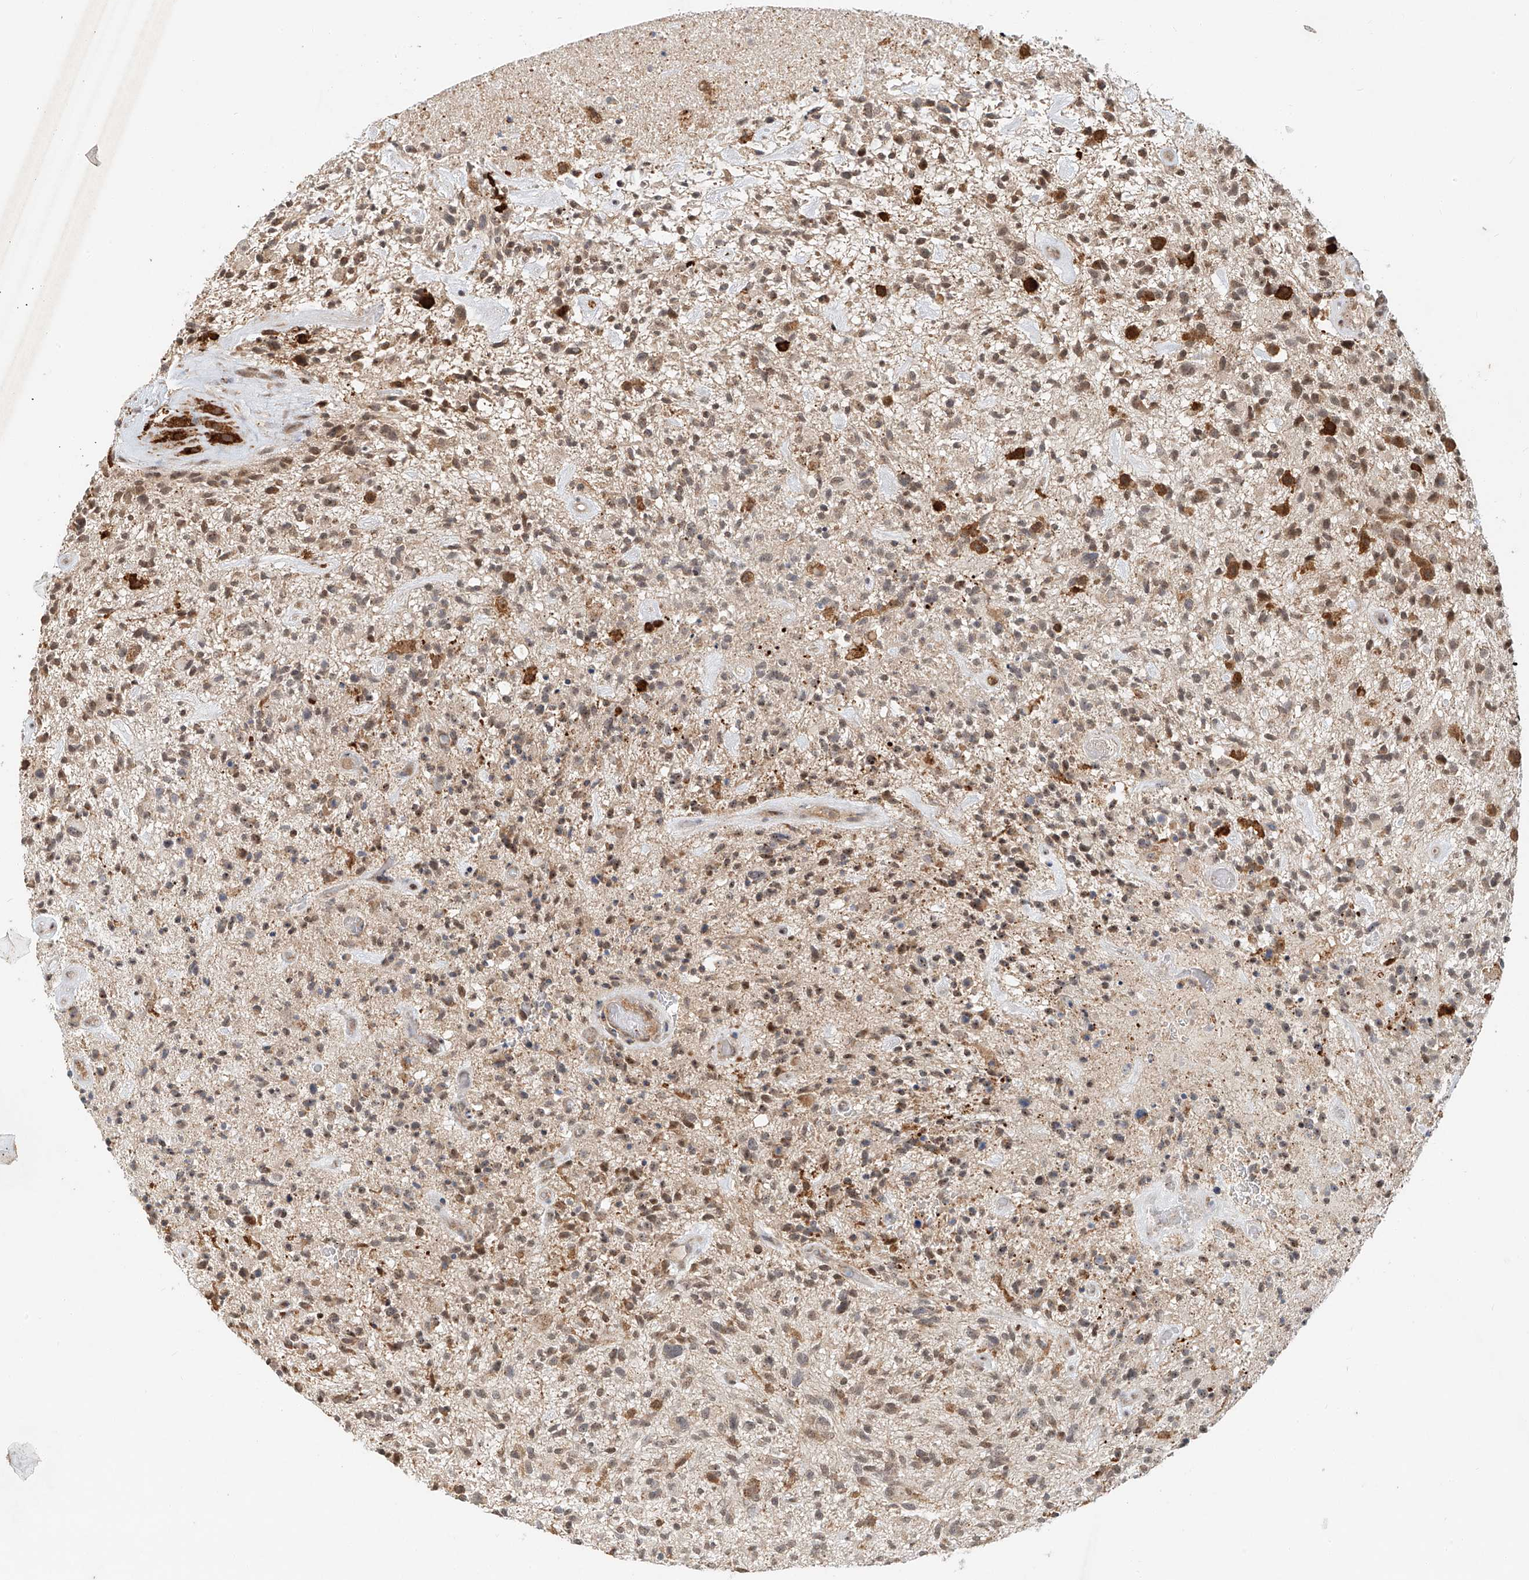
{"staining": {"intensity": "weak", "quantity": ">75%", "location": "cytoplasmic/membranous"}, "tissue": "glioma", "cell_type": "Tumor cells", "image_type": "cancer", "snomed": [{"axis": "morphology", "description": "Glioma, malignant, High grade"}, {"axis": "topography", "description": "Brain"}], "caption": "Brown immunohistochemical staining in human glioma reveals weak cytoplasmic/membranous expression in about >75% of tumor cells.", "gene": "SYTL3", "patient": {"sex": "male", "age": 47}}